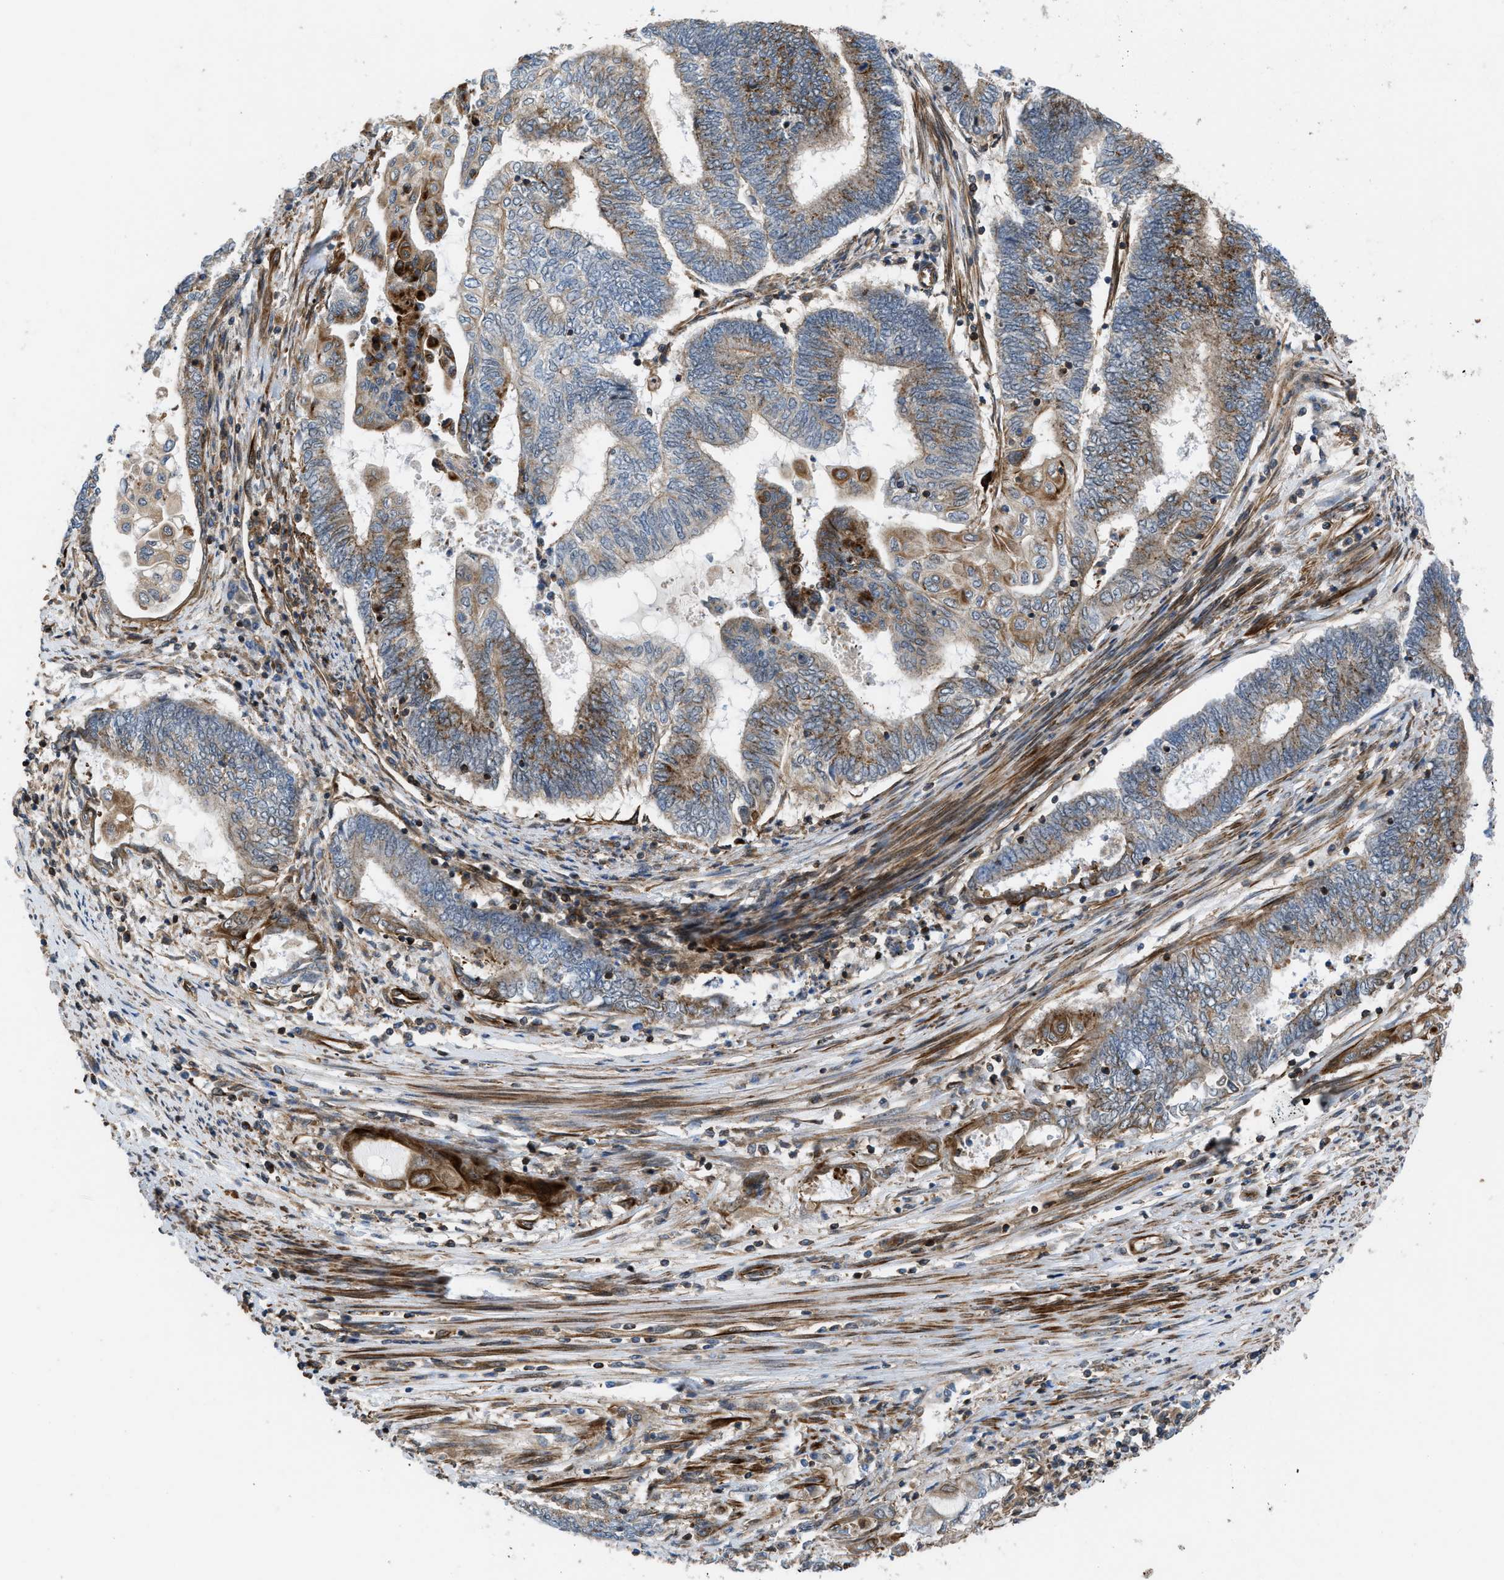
{"staining": {"intensity": "moderate", "quantity": "25%-75%", "location": "cytoplasmic/membranous"}, "tissue": "endometrial cancer", "cell_type": "Tumor cells", "image_type": "cancer", "snomed": [{"axis": "morphology", "description": "Adenocarcinoma, NOS"}, {"axis": "topography", "description": "Uterus"}, {"axis": "topography", "description": "Endometrium"}], "caption": "This micrograph displays immunohistochemistry staining of human adenocarcinoma (endometrial), with medium moderate cytoplasmic/membranous positivity in approximately 25%-75% of tumor cells.", "gene": "PTPRE", "patient": {"sex": "female", "age": 70}}